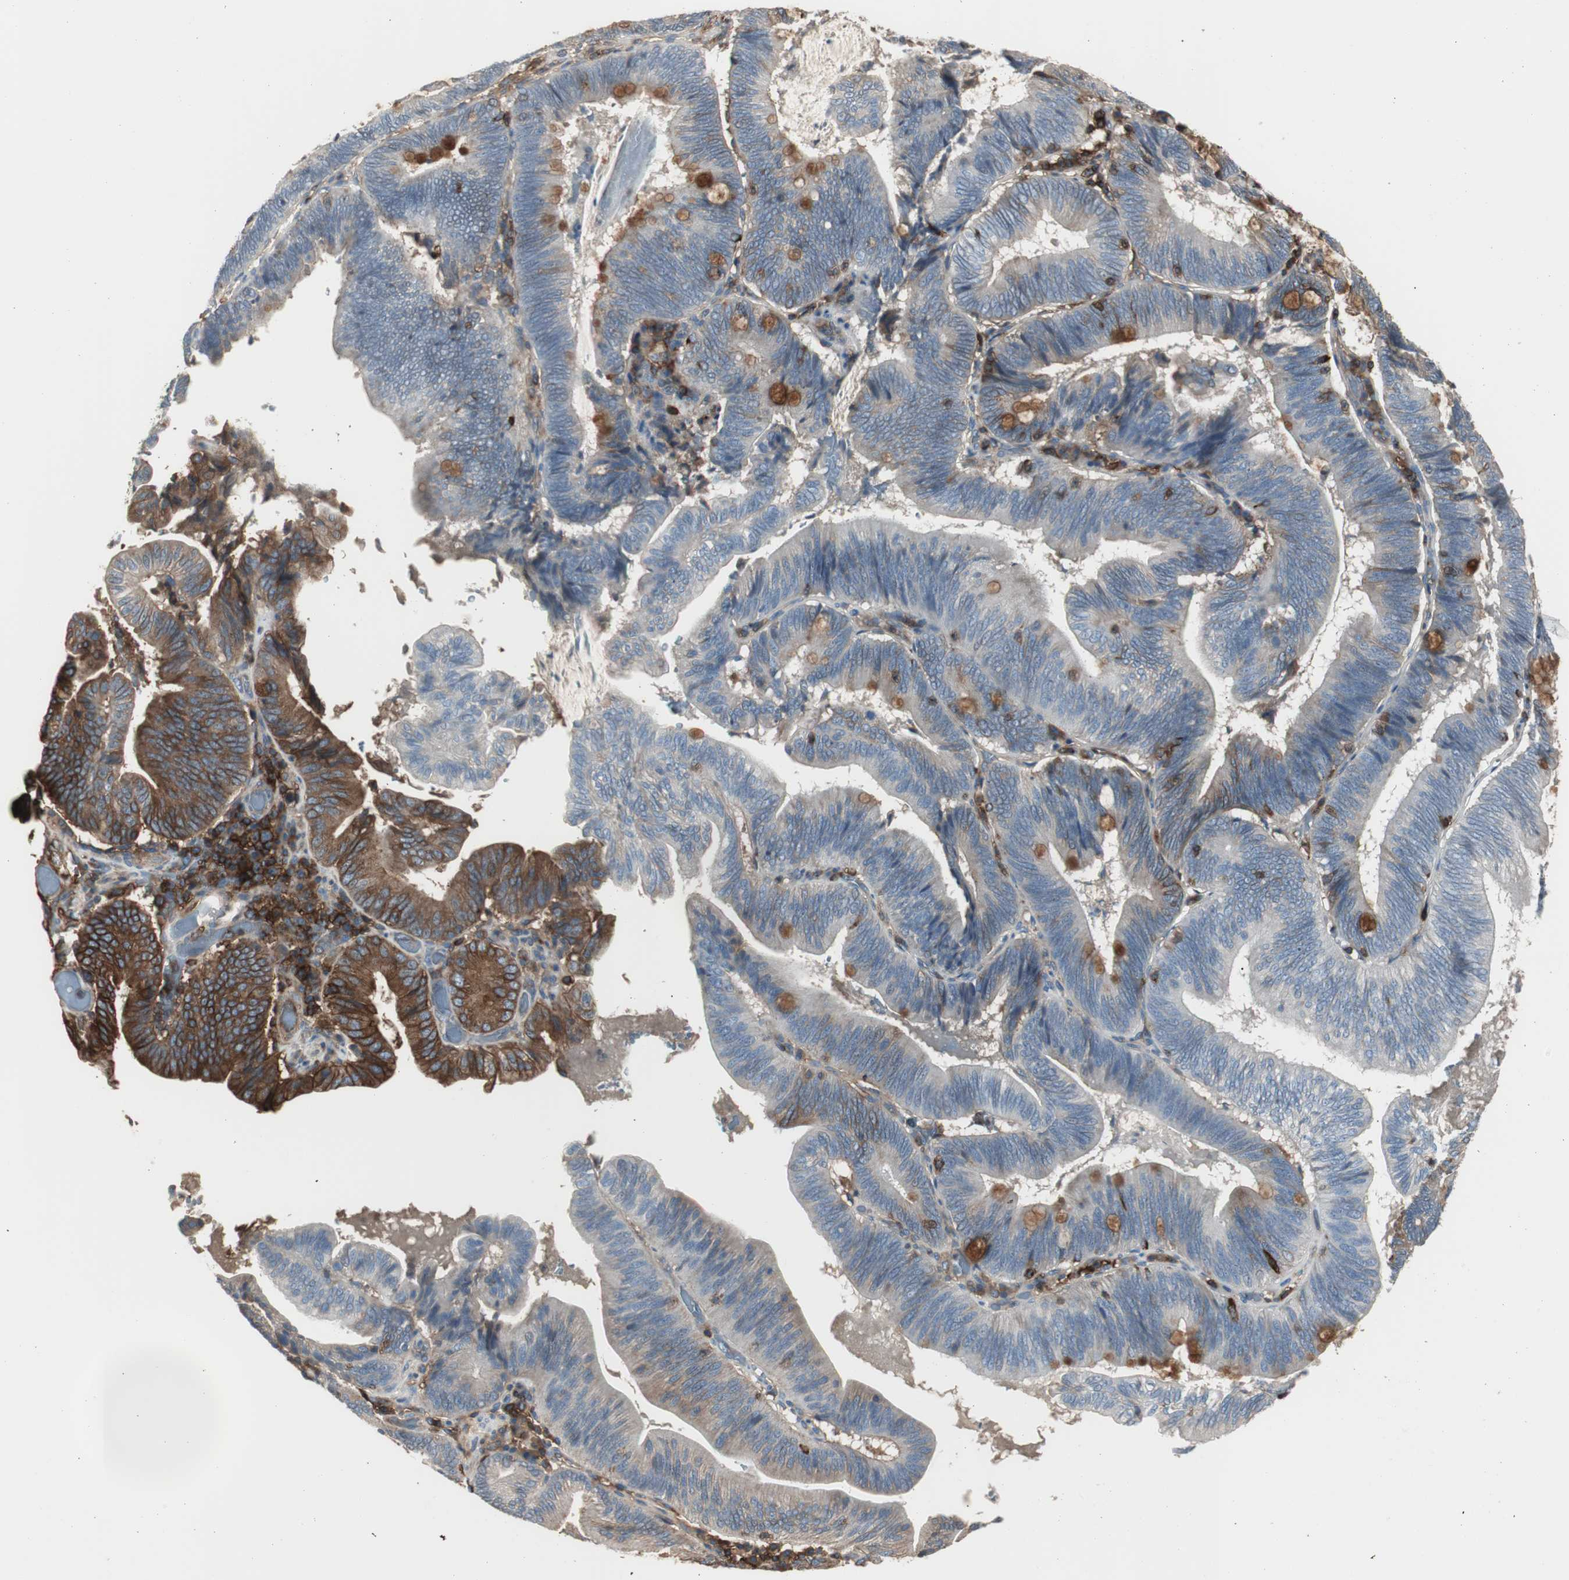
{"staining": {"intensity": "strong", "quantity": "25%-75%", "location": "cytoplasmic/membranous"}, "tissue": "pancreatic cancer", "cell_type": "Tumor cells", "image_type": "cancer", "snomed": [{"axis": "morphology", "description": "Adenocarcinoma, NOS"}, {"axis": "topography", "description": "Pancreas"}], "caption": "DAB immunohistochemical staining of human pancreatic cancer demonstrates strong cytoplasmic/membranous protein staining in approximately 25%-75% of tumor cells. Immunohistochemistry stains the protein in brown and the nuclei are stained blue.", "gene": "B2M", "patient": {"sex": "male", "age": 82}}